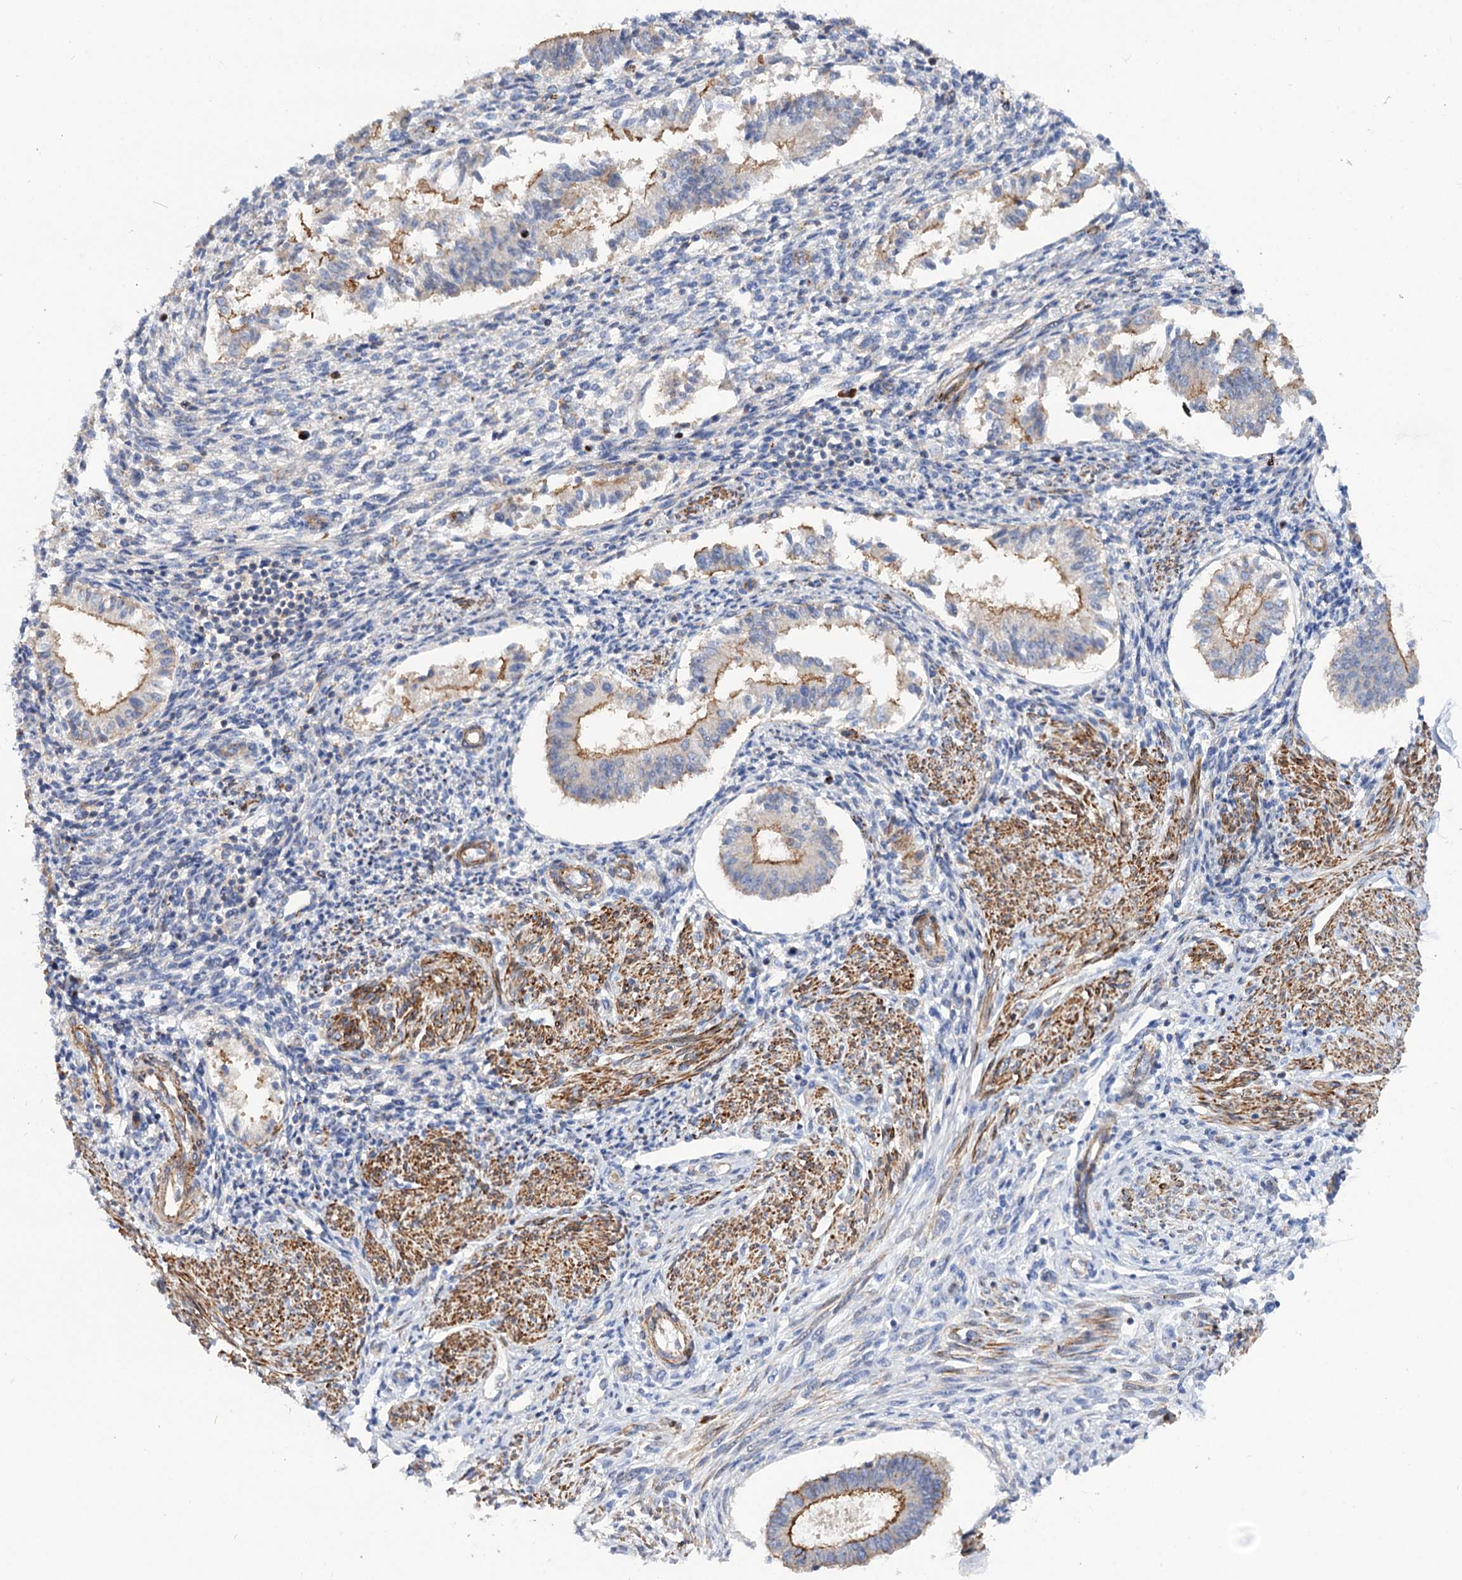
{"staining": {"intensity": "negative", "quantity": "none", "location": "none"}, "tissue": "endometrium", "cell_type": "Cells in endometrial stroma", "image_type": "normal", "snomed": [{"axis": "morphology", "description": "Normal tissue, NOS"}, {"axis": "topography", "description": "Uterus"}, {"axis": "topography", "description": "Endometrium"}], "caption": "High magnification brightfield microscopy of benign endometrium stained with DAB (3,3'-diaminobenzidine) (brown) and counterstained with hematoxylin (blue): cells in endometrial stroma show no significant positivity.", "gene": "NUDCD2", "patient": {"sex": "female", "age": 48}}